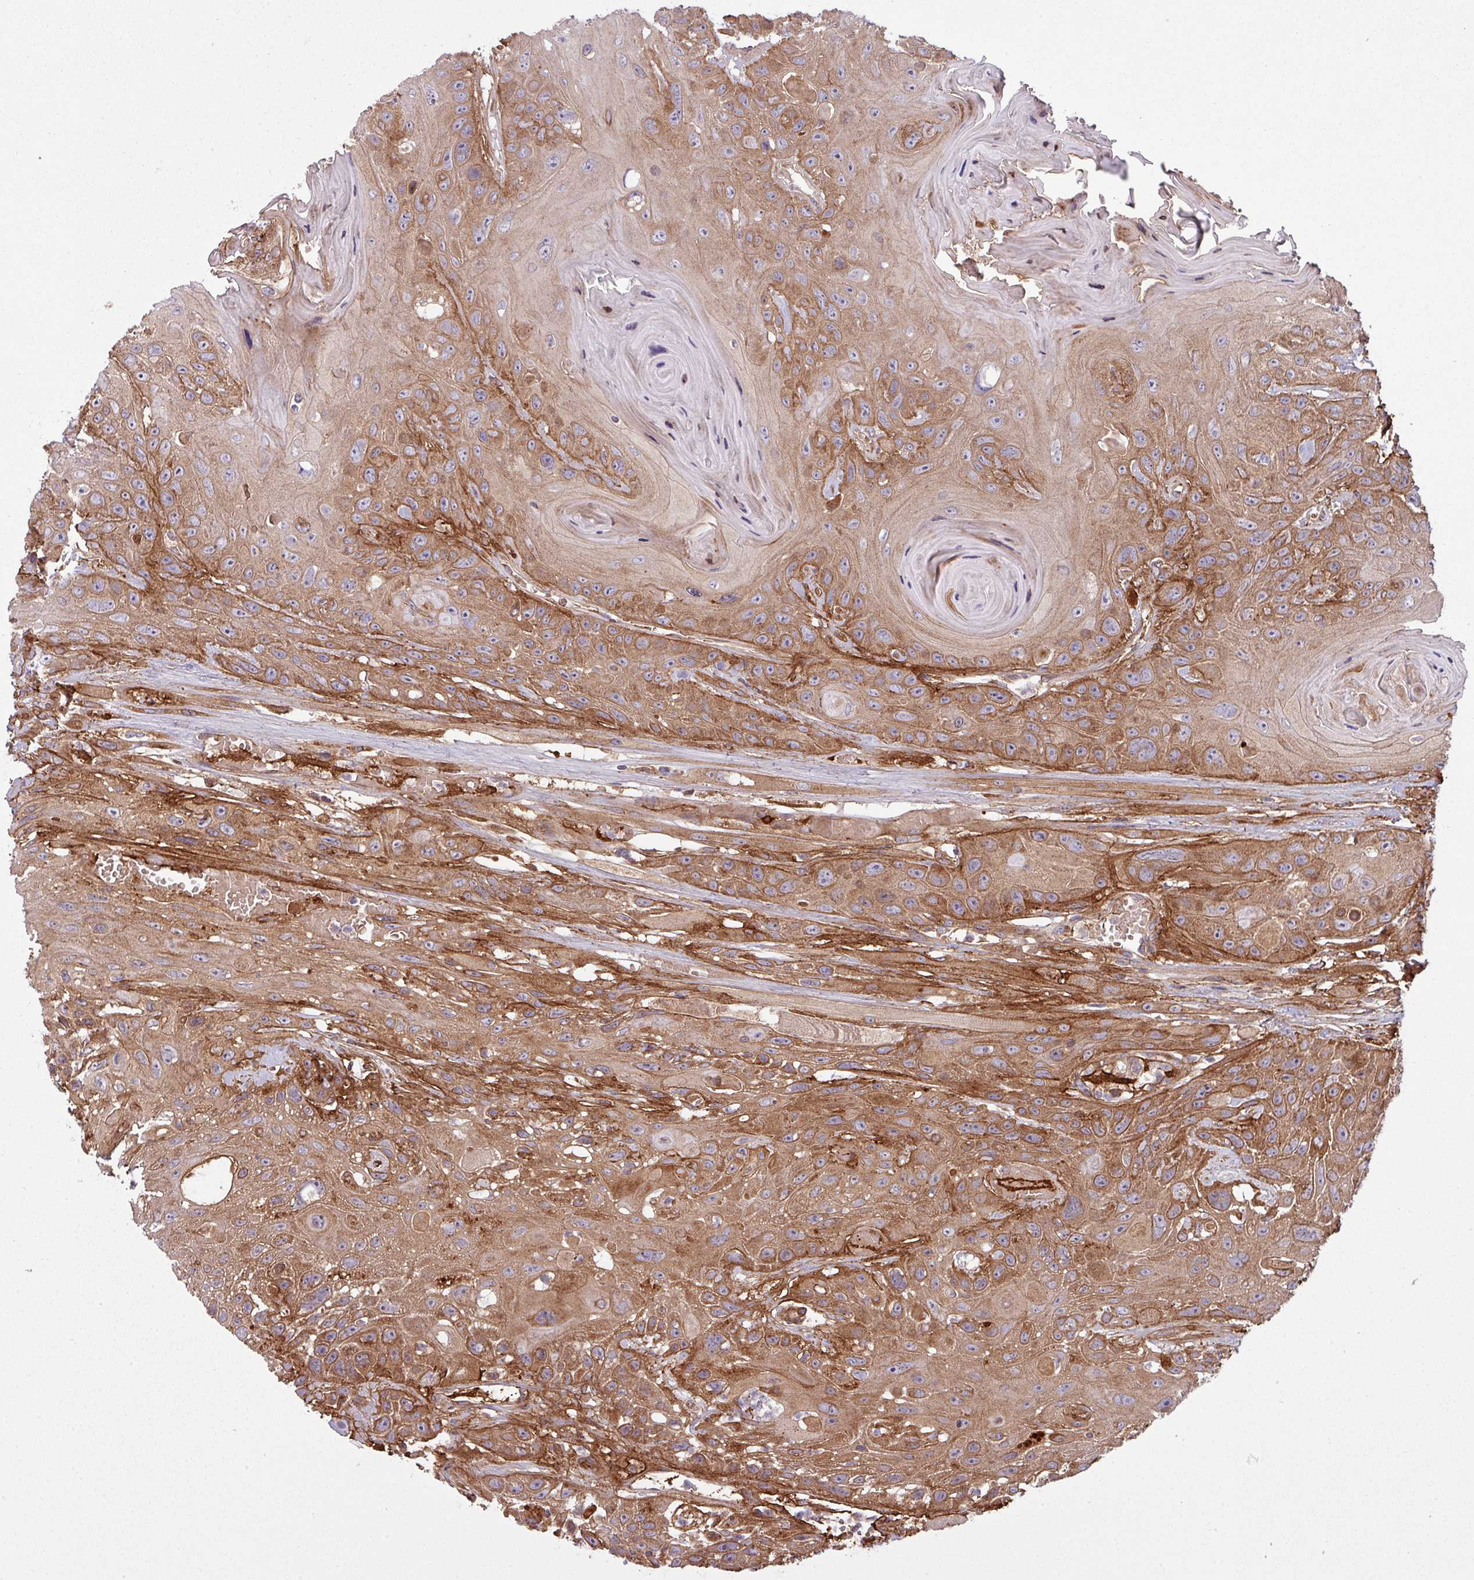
{"staining": {"intensity": "moderate", "quantity": ">75%", "location": "cytoplasmic/membranous"}, "tissue": "head and neck cancer", "cell_type": "Tumor cells", "image_type": "cancer", "snomed": [{"axis": "morphology", "description": "Squamous cell carcinoma, NOS"}, {"axis": "topography", "description": "Head-Neck"}], "caption": "Immunohistochemical staining of head and neck cancer (squamous cell carcinoma) exhibits medium levels of moderate cytoplasmic/membranous protein expression in about >75% of tumor cells.", "gene": "SNRNP25", "patient": {"sex": "female", "age": 59}}